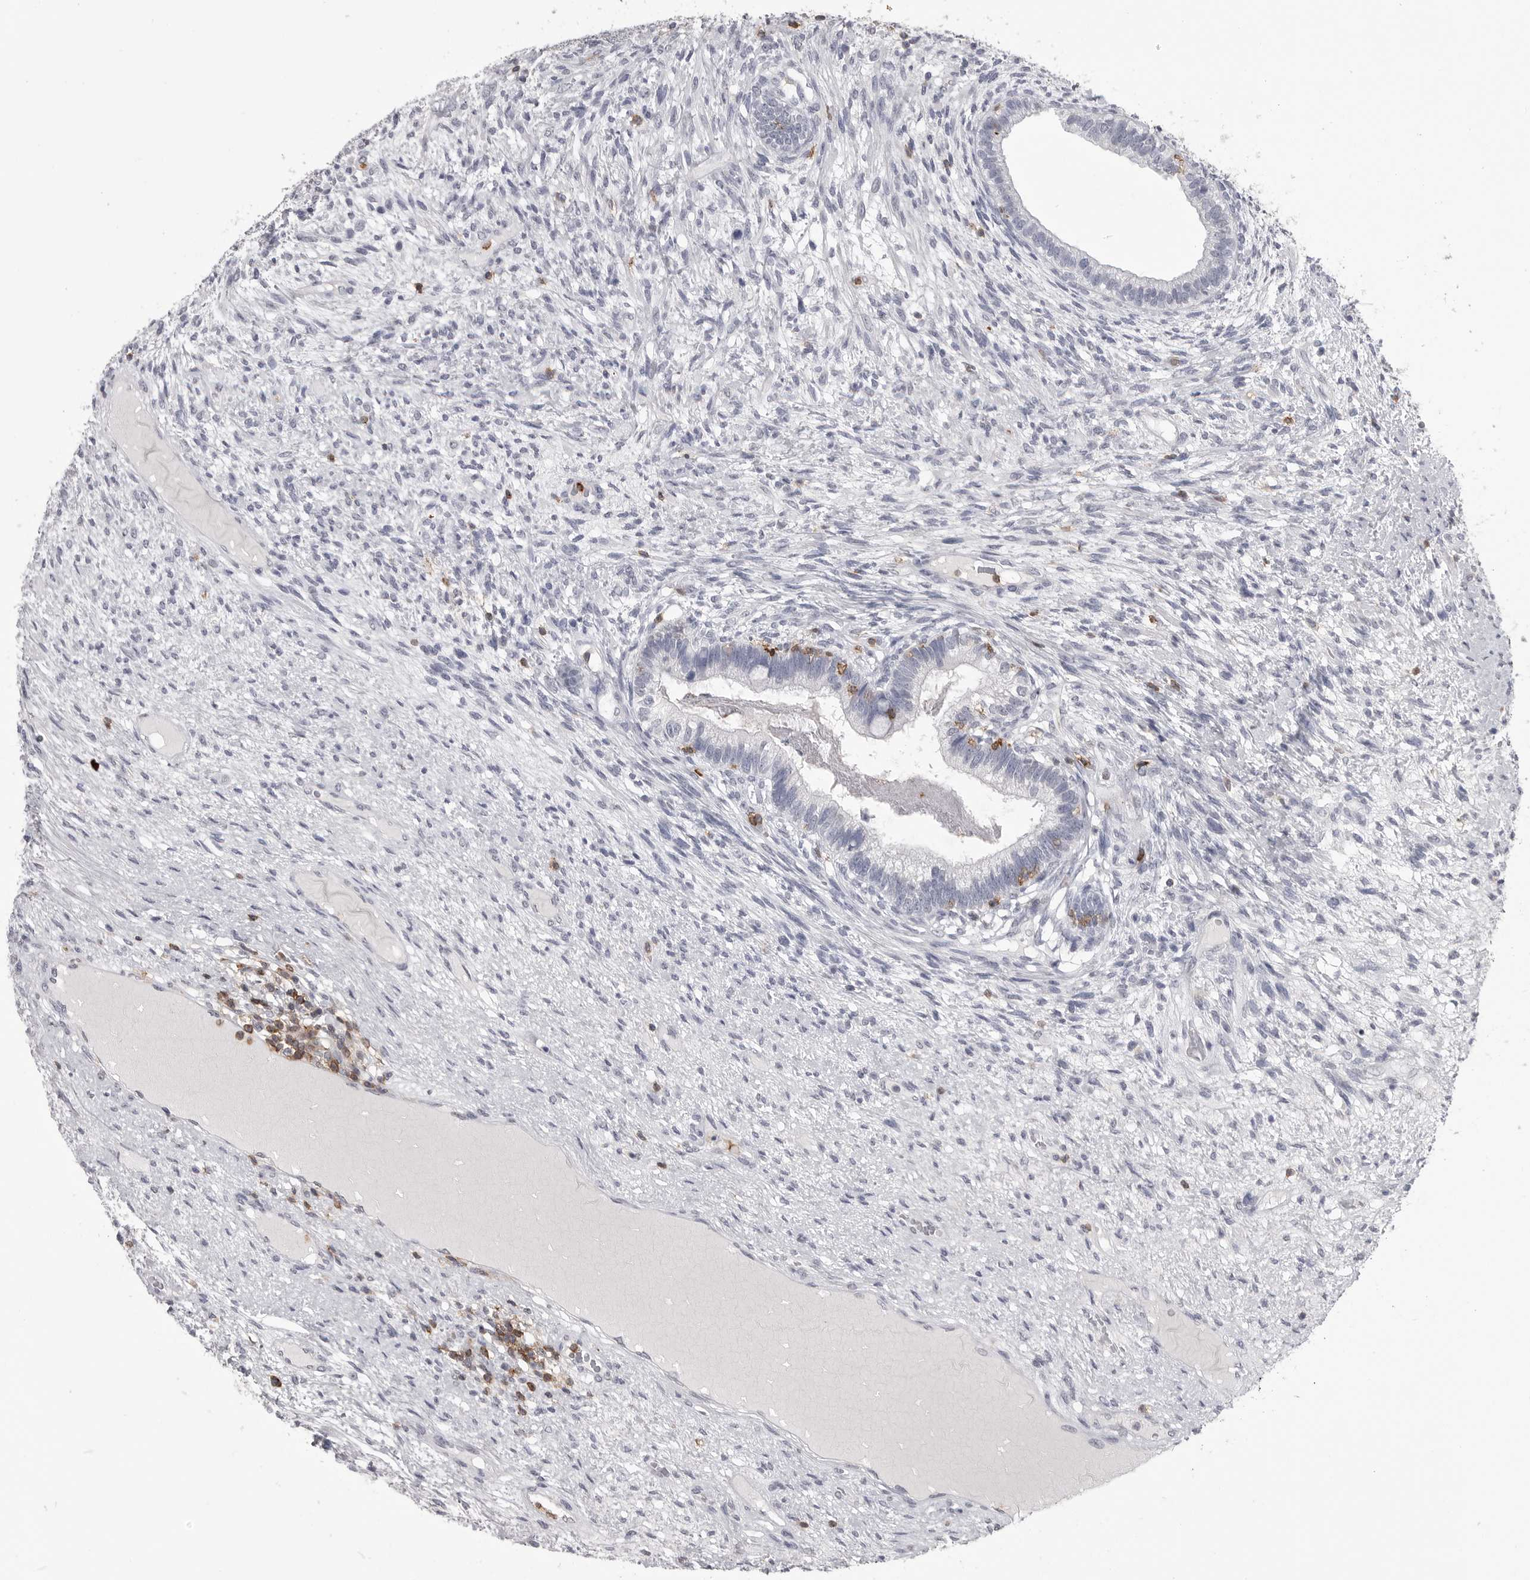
{"staining": {"intensity": "negative", "quantity": "none", "location": "none"}, "tissue": "testis cancer", "cell_type": "Tumor cells", "image_type": "cancer", "snomed": [{"axis": "morphology", "description": "Seminoma, NOS"}, {"axis": "morphology", "description": "Carcinoma, Embryonal, NOS"}, {"axis": "topography", "description": "Testis"}], "caption": "Tumor cells are negative for protein expression in human seminoma (testis).", "gene": "ITGAL", "patient": {"sex": "male", "age": 28}}